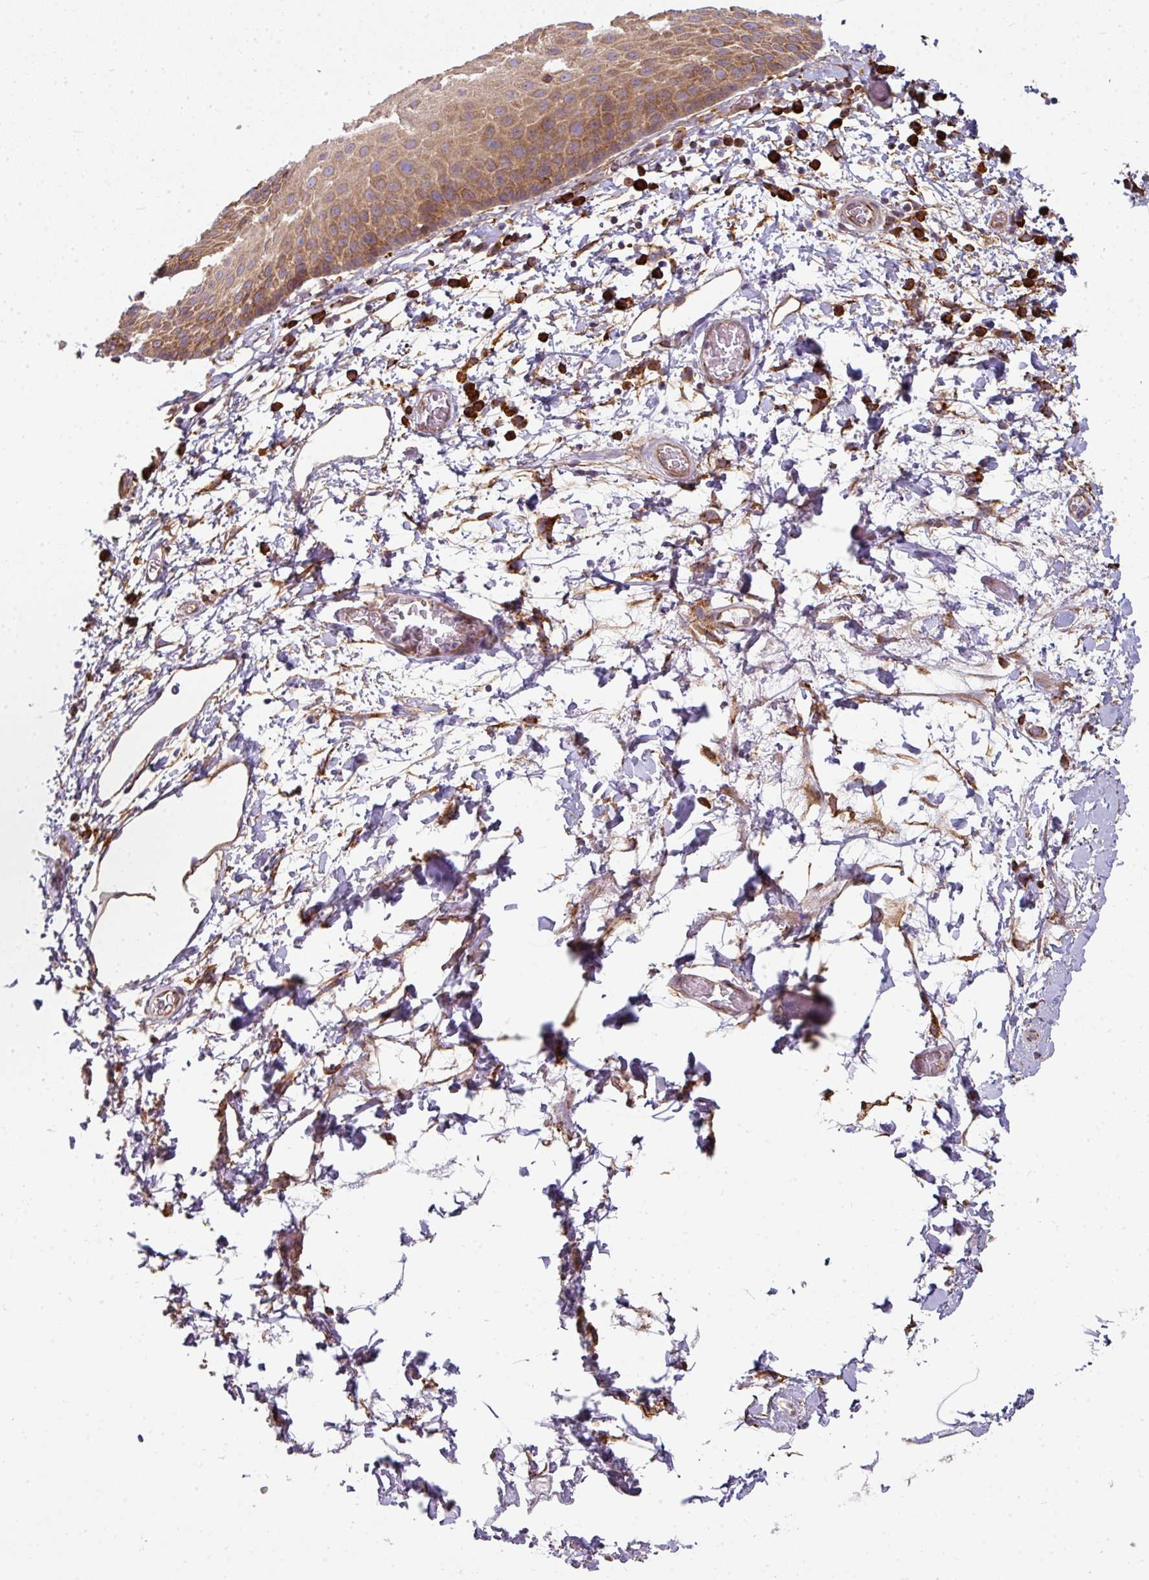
{"staining": {"intensity": "moderate", "quantity": "25%-75%", "location": "cytoplasmic/membranous"}, "tissue": "skin", "cell_type": "Epidermal cells", "image_type": "normal", "snomed": [{"axis": "morphology", "description": "Normal tissue, NOS"}, {"axis": "morphology", "description": "Hemorrhoids"}, {"axis": "morphology", "description": "Inflammation, NOS"}, {"axis": "topography", "description": "Anal"}], "caption": "Moderate cytoplasmic/membranous positivity for a protein is identified in about 25%-75% of epidermal cells of unremarkable skin using IHC.", "gene": "FAT4", "patient": {"sex": "male", "age": 60}}